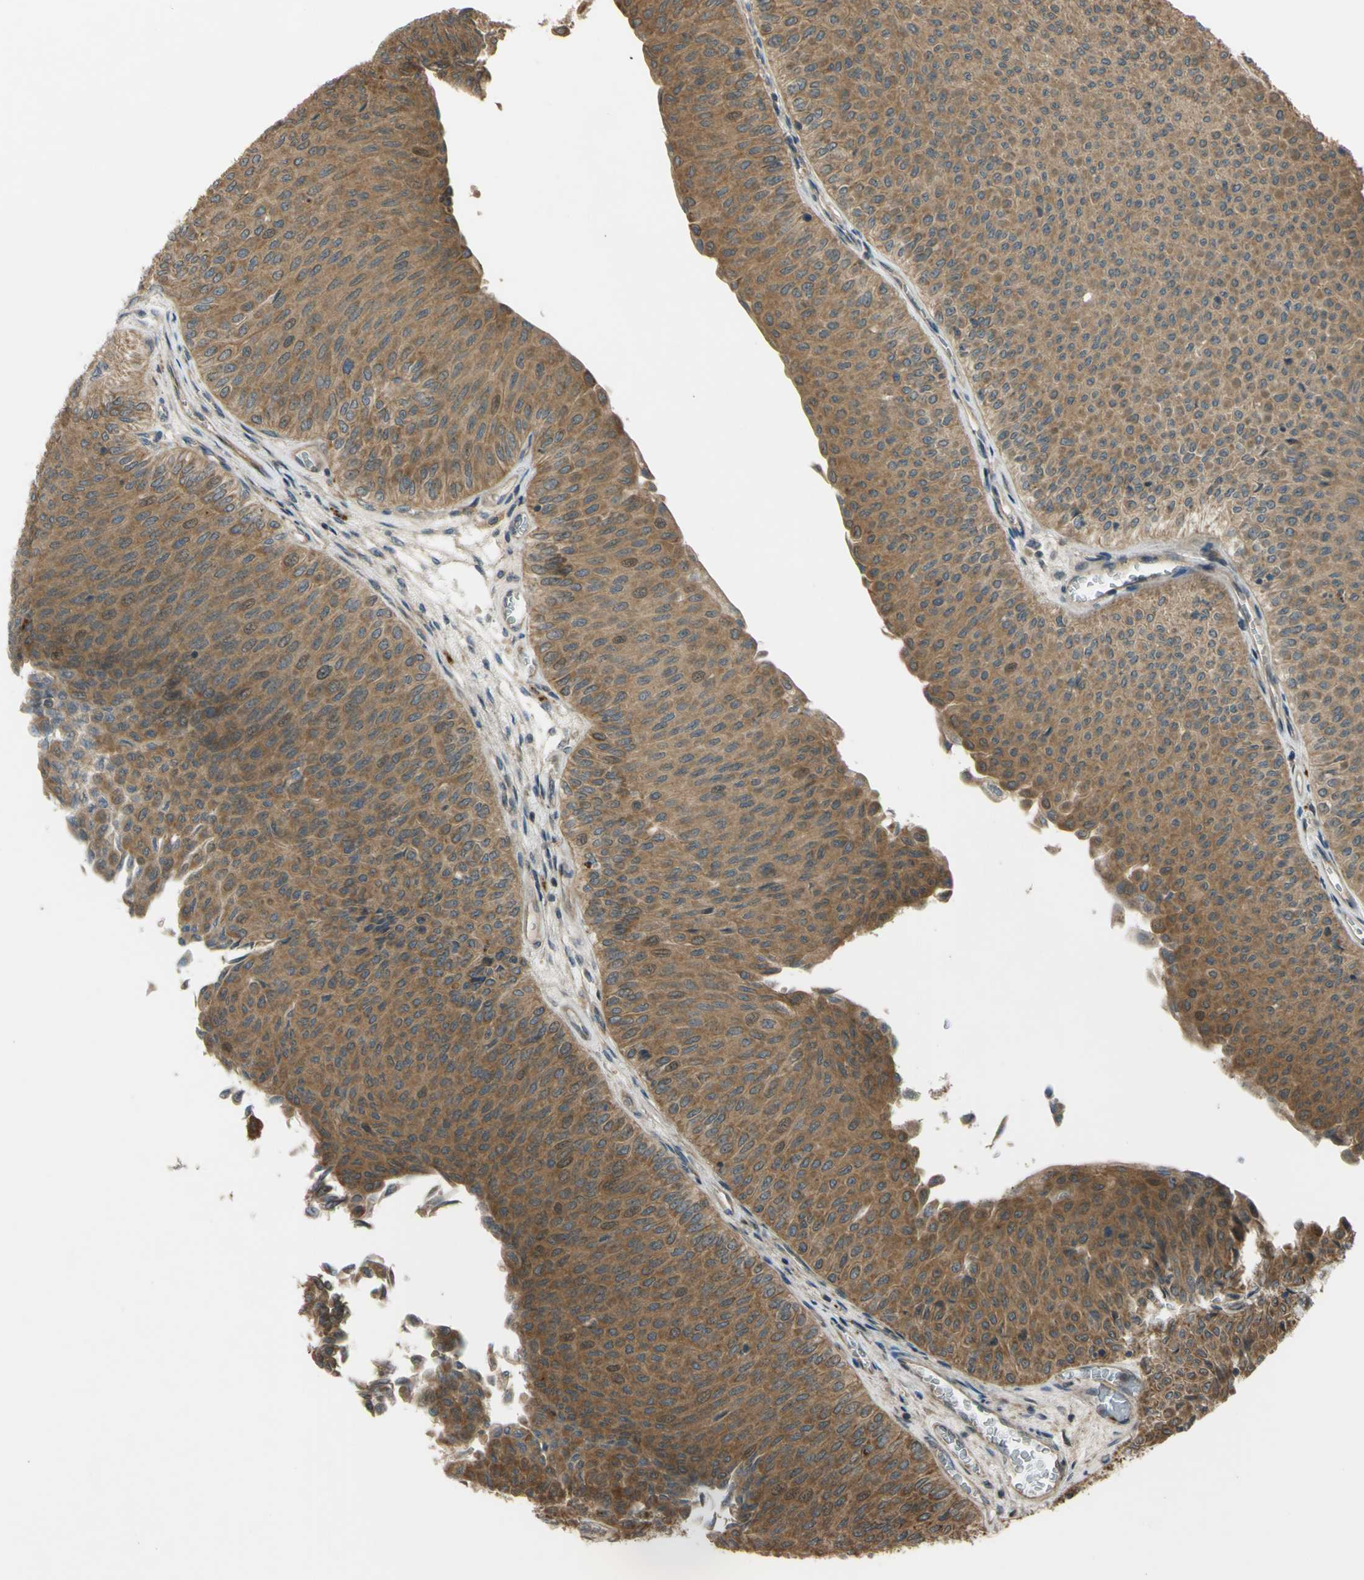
{"staining": {"intensity": "moderate", "quantity": ">75%", "location": "cytoplasmic/membranous"}, "tissue": "urothelial cancer", "cell_type": "Tumor cells", "image_type": "cancer", "snomed": [{"axis": "morphology", "description": "Urothelial carcinoma, Low grade"}, {"axis": "topography", "description": "Urinary bladder"}], "caption": "Moderate cytoplasmic/membranous expression is present in approximately >75% of tumor cells in low-grade urothelial carcinoma.", "gene": "FLII", "patient": {"sex": "male", "age": 78}}